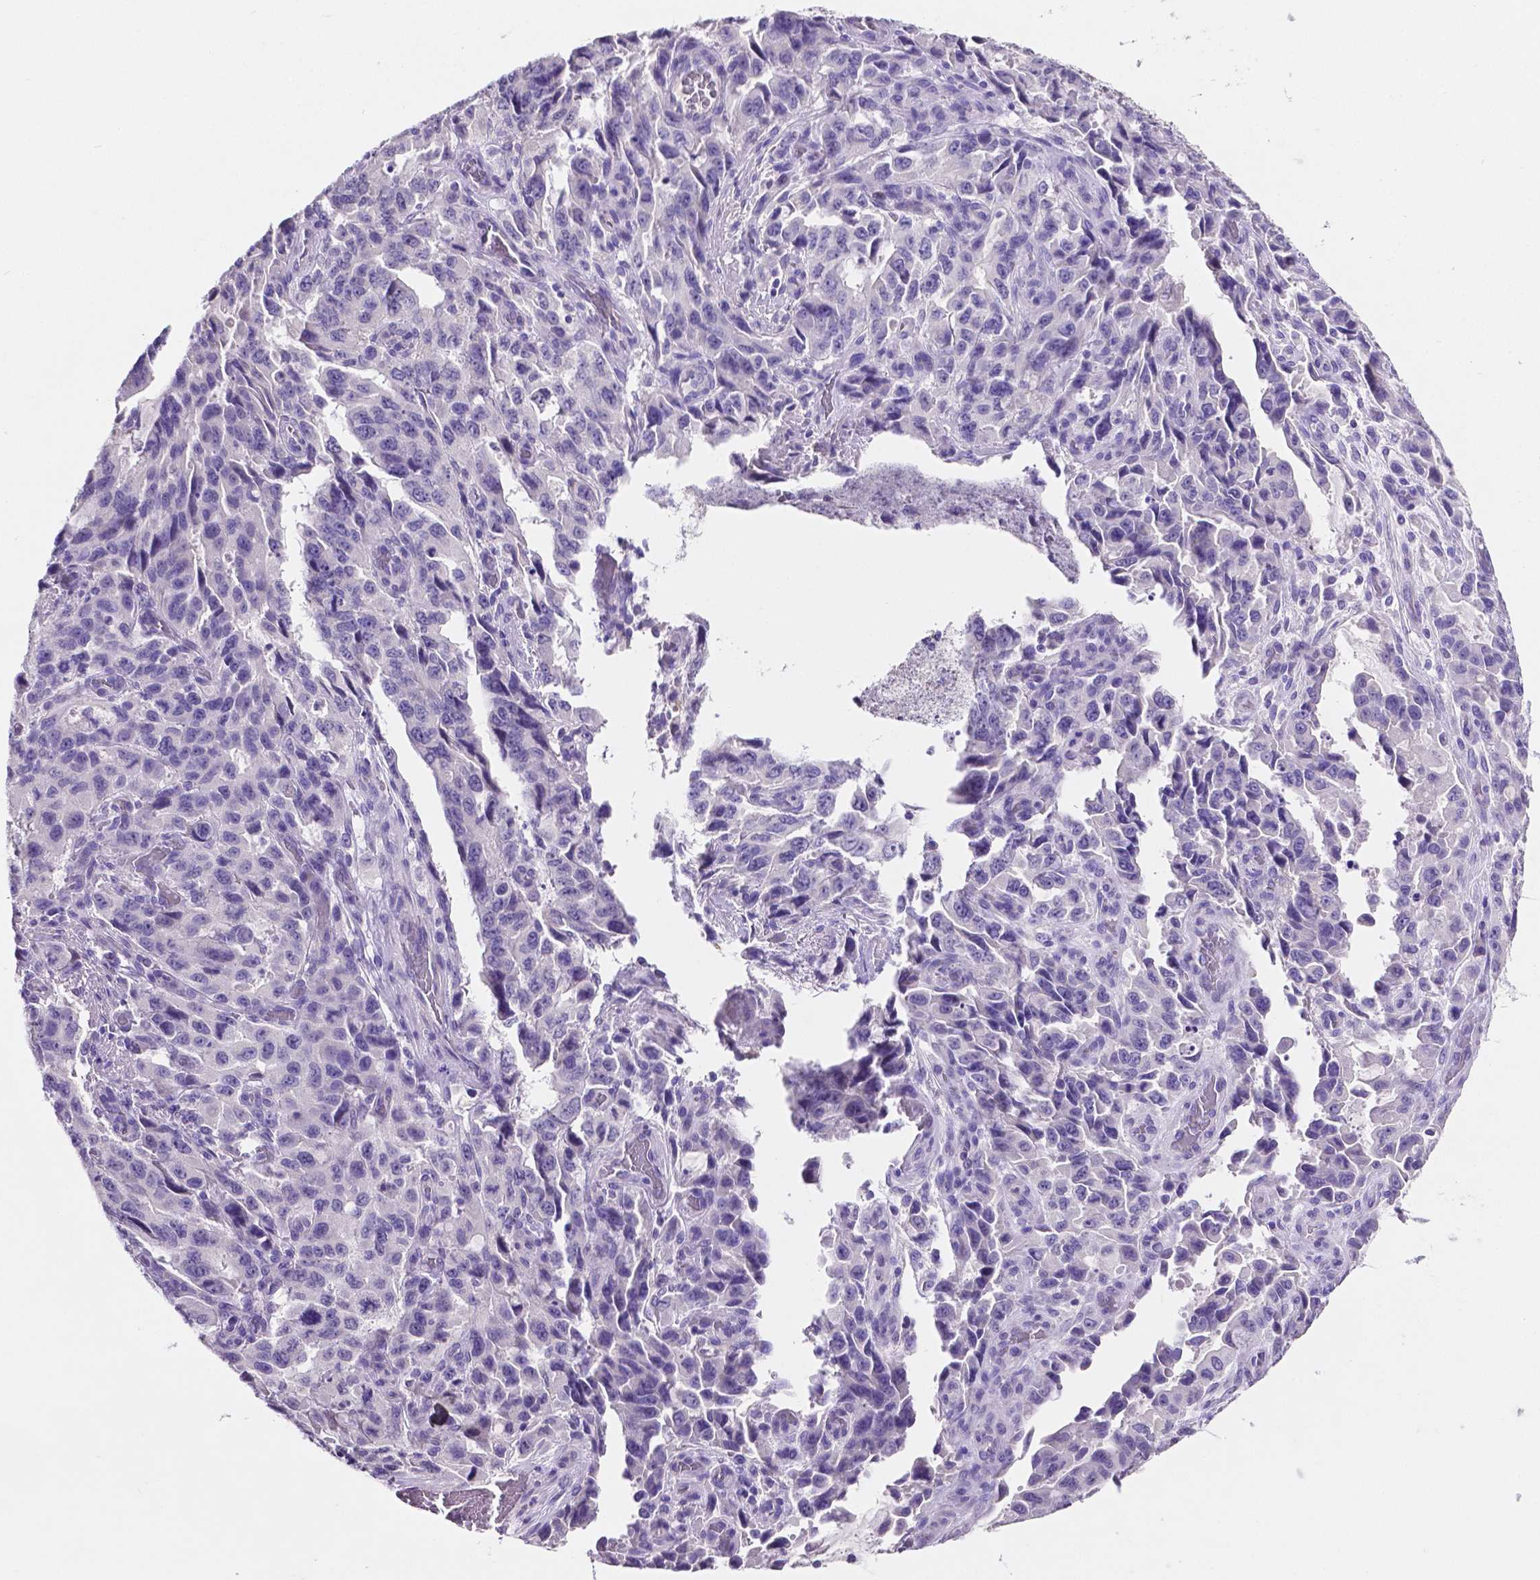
{"staining": {"intensity": "negative", "quantity": "none", "location": "none"}, "tissue": "stomach cancer", "cell_type": "Tumor cells", "image_type": "cancer", "snomed": [{"axis": "morphology", "description": "Adenocarcinoma, NOS"}, {"axis": "topography", "description": "Stomach, upper"}], "caption": "Photomicrograph shows no protein positivity in tumor cells of stomach cancer (adenocarcinoma) tissue.", "gene": "SLC22A2", "patient": {"sex": "male", "age": 85}}